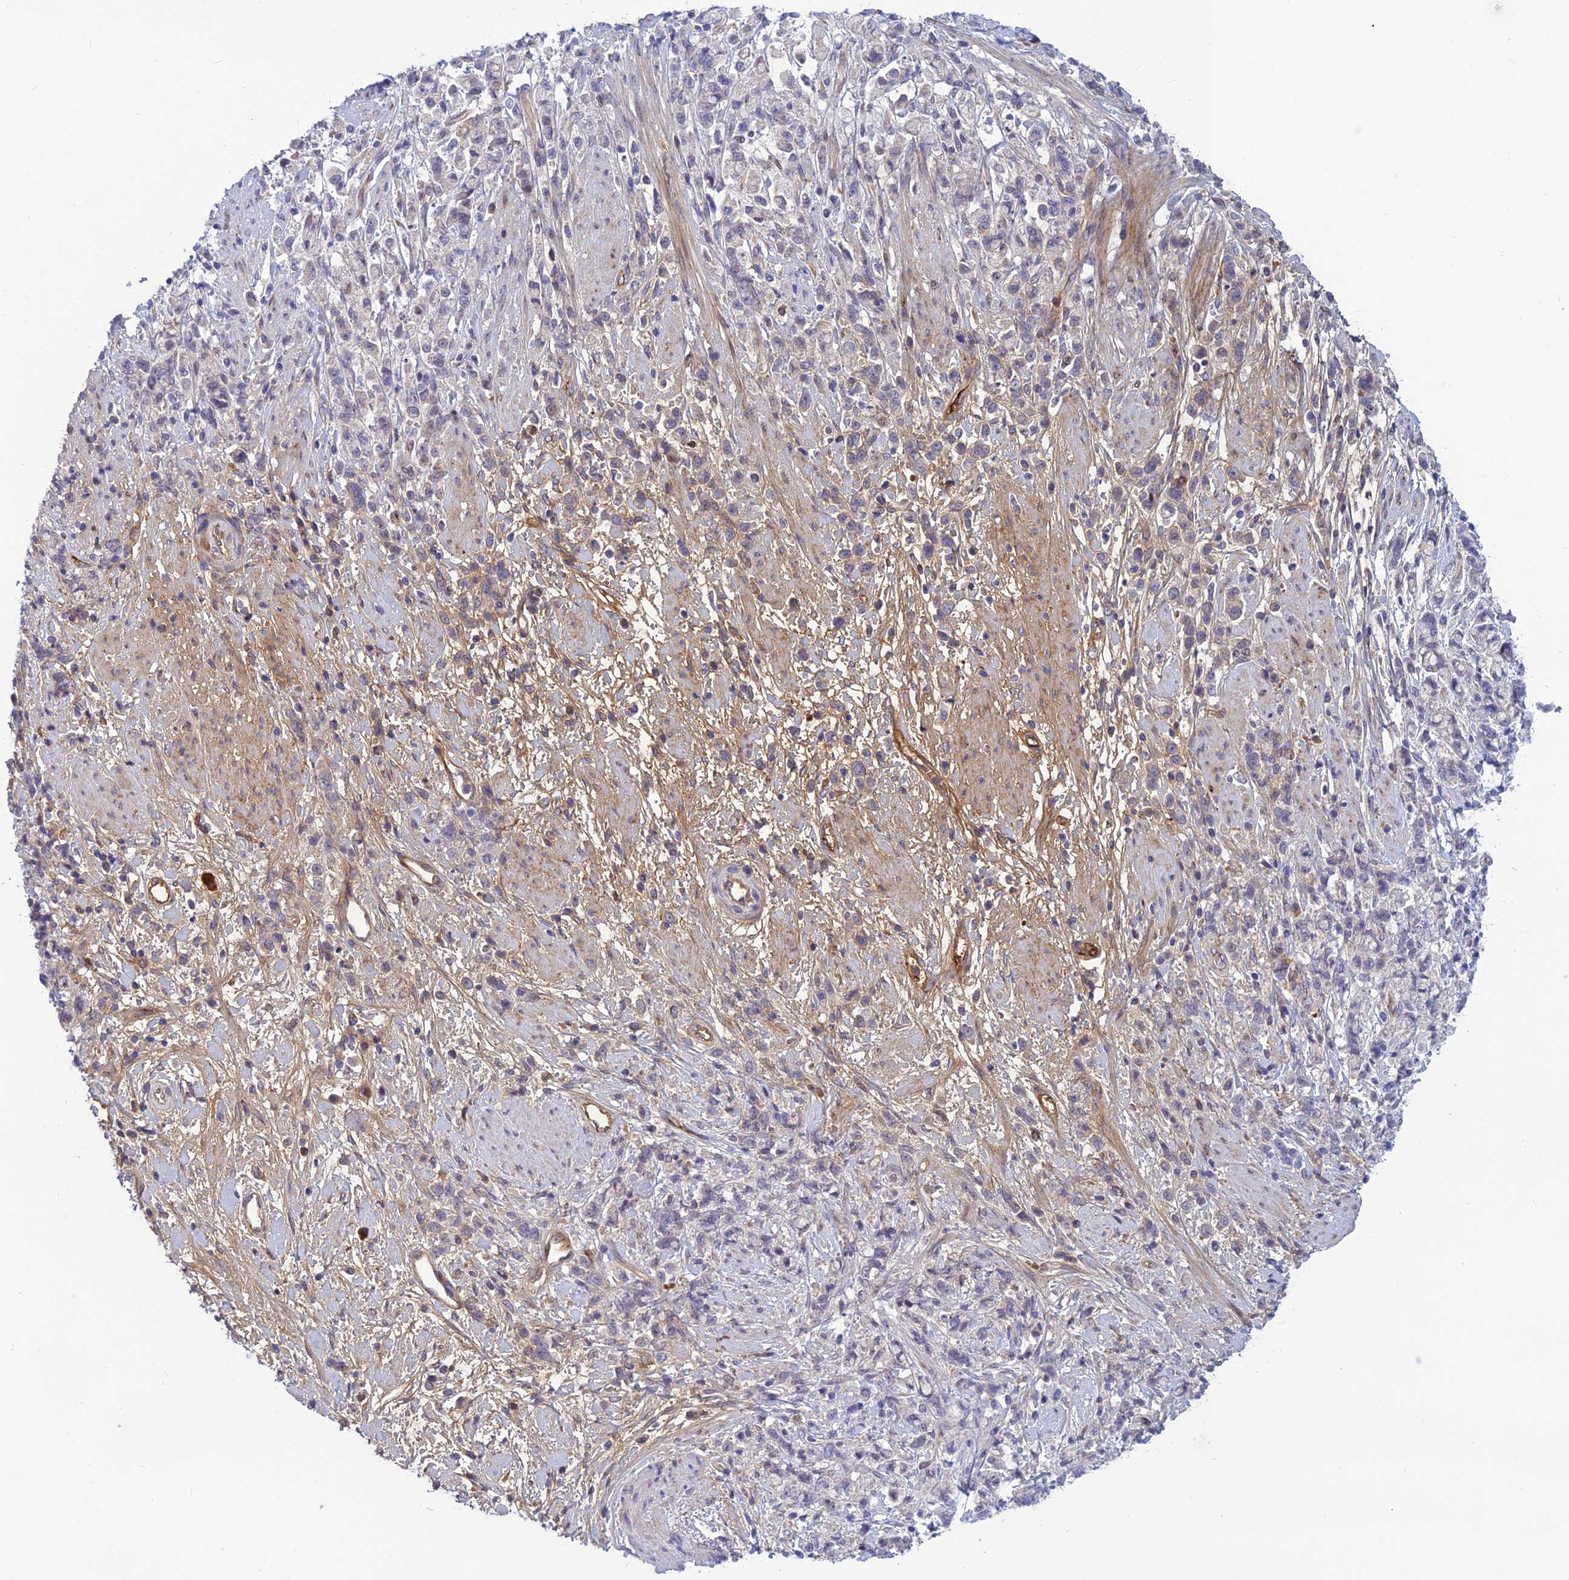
{"staining": {"intensity": "negative", "quantity": "none", "location": "none"}, "tissue": "stomach cancer", "cell_type": "Tumor cells", "image_type": "cancer", "snomed": [{"axis": "morphology", "description": "Adenocarcinoma, NOS"}, {"axis": "topography", "description": "Stomach"}], "caption": "Tumor cells show no significant protein staining in stomach cancer. (DAB immunohistochemistry with hematoxylin counter stain).", "gene": "CLEC11A", "patient": {"sex": "female", "age": 60}}